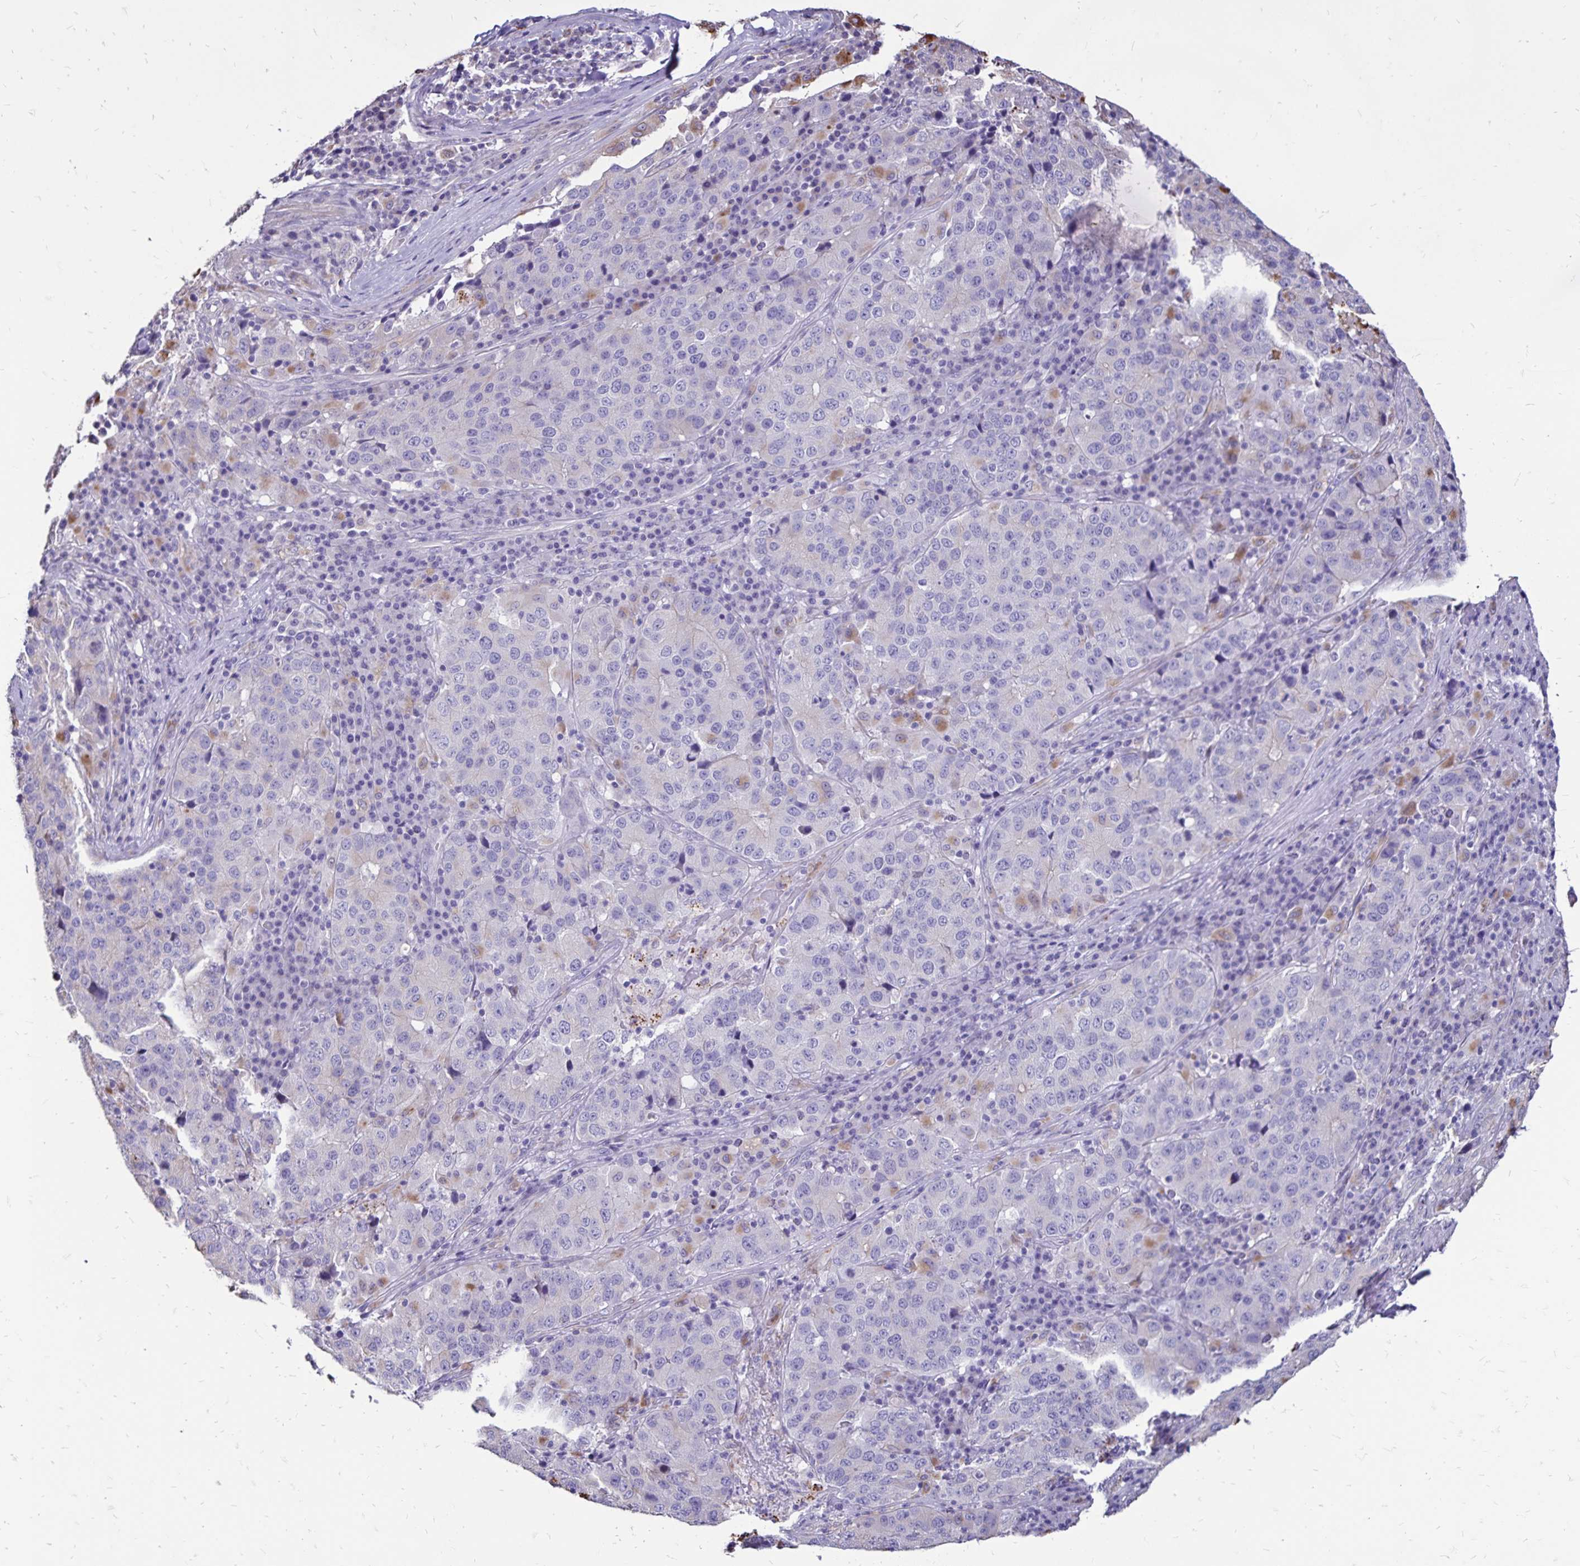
{"staining": {"intensity": "negative", "quantity": "none", "location": "none"}, "tissue": "stomach cancer", "cell_type": "Tumor cells", "image_type": "cancer", "snomed": [{"axis": "morphology", "description": "Adenocarcinoma, NOS"}, {"axis": "topography", "description": "Stomach"}], "caption": "Immunohistochemistry (IHC) photomicrograph of neoplastic tissue: stomach cancer (adenocarcinoma) stained with DAB (3,3'-diaminobenzidine) shows no significant protein positivity in tumor cells. Nuclei are stained in blue.", "gene": "EVPL", "patient": {"sex": "male", "age": 71}}